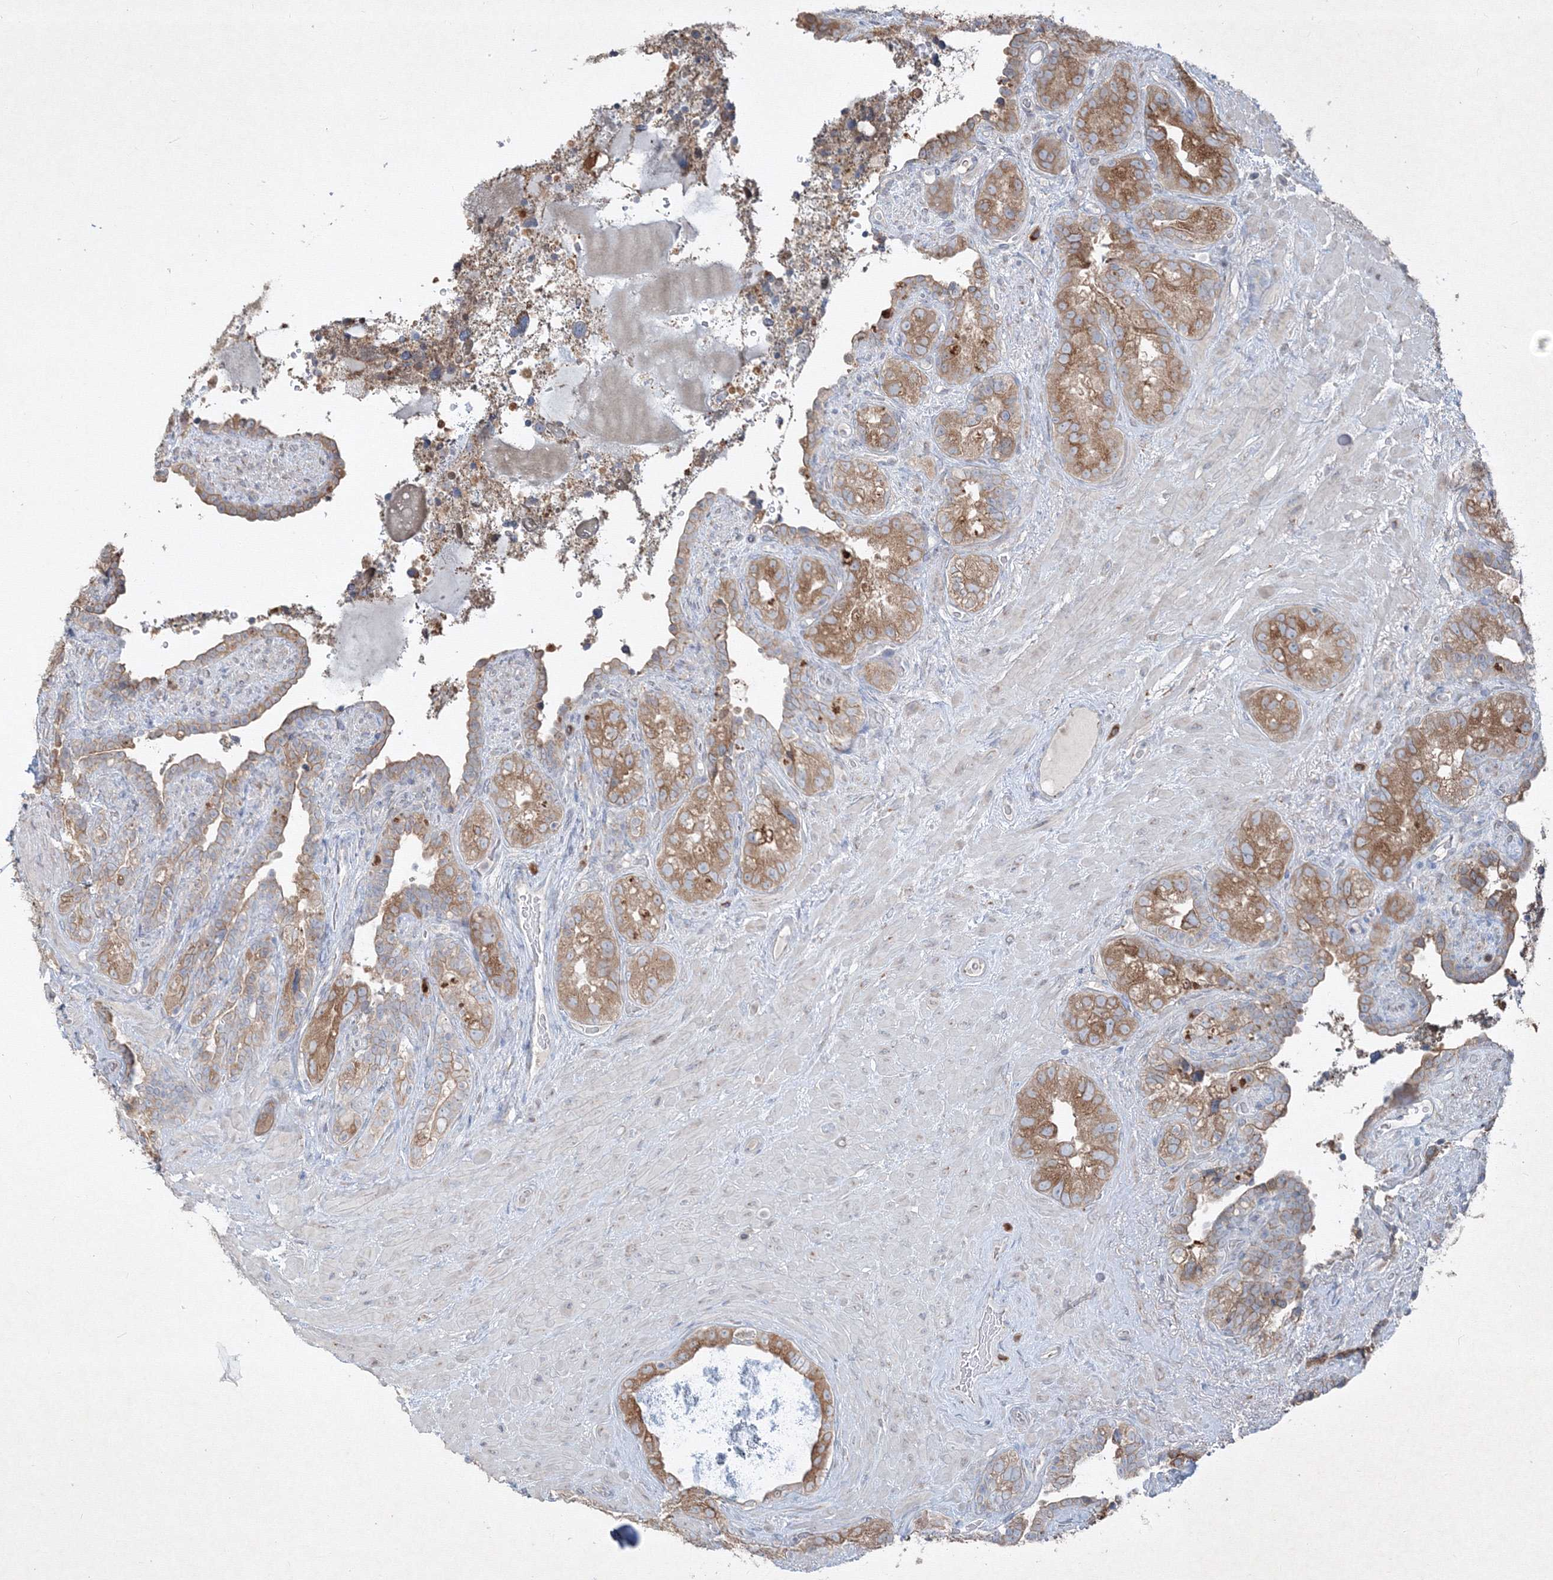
{"staining": {"intensity": "moderate", "quantity": ">75%", "location": "cytoplasmic/membranous"}, "tissue": "seminal vesicle", "cell_type": "Glandular cells", "image_type": "normal", "snomed": [{"axis": "morphology", "description": "Normal tissue, NOS"}, {"axis": "topography", "description": "Seminal veicle"}, {"axis": "topography", "description": "Peripheral nerve tissue"}], "caption": "Immunohistochemistry staining of benign seminal vesicle, which reveals medium levels of moderate cytoplasmic/membranous positivity in about >75% of glandular cells indicating moderate cytoplasmic/membranous protein staining. The staining was performed using DAB (3,3'-diaminobenzidine) (brown) for protein detection and nuclei were counterstained in hematoxylin (blue).", "gene": "IFNAR1", "patient": {"sex": "male", "age": 67}}